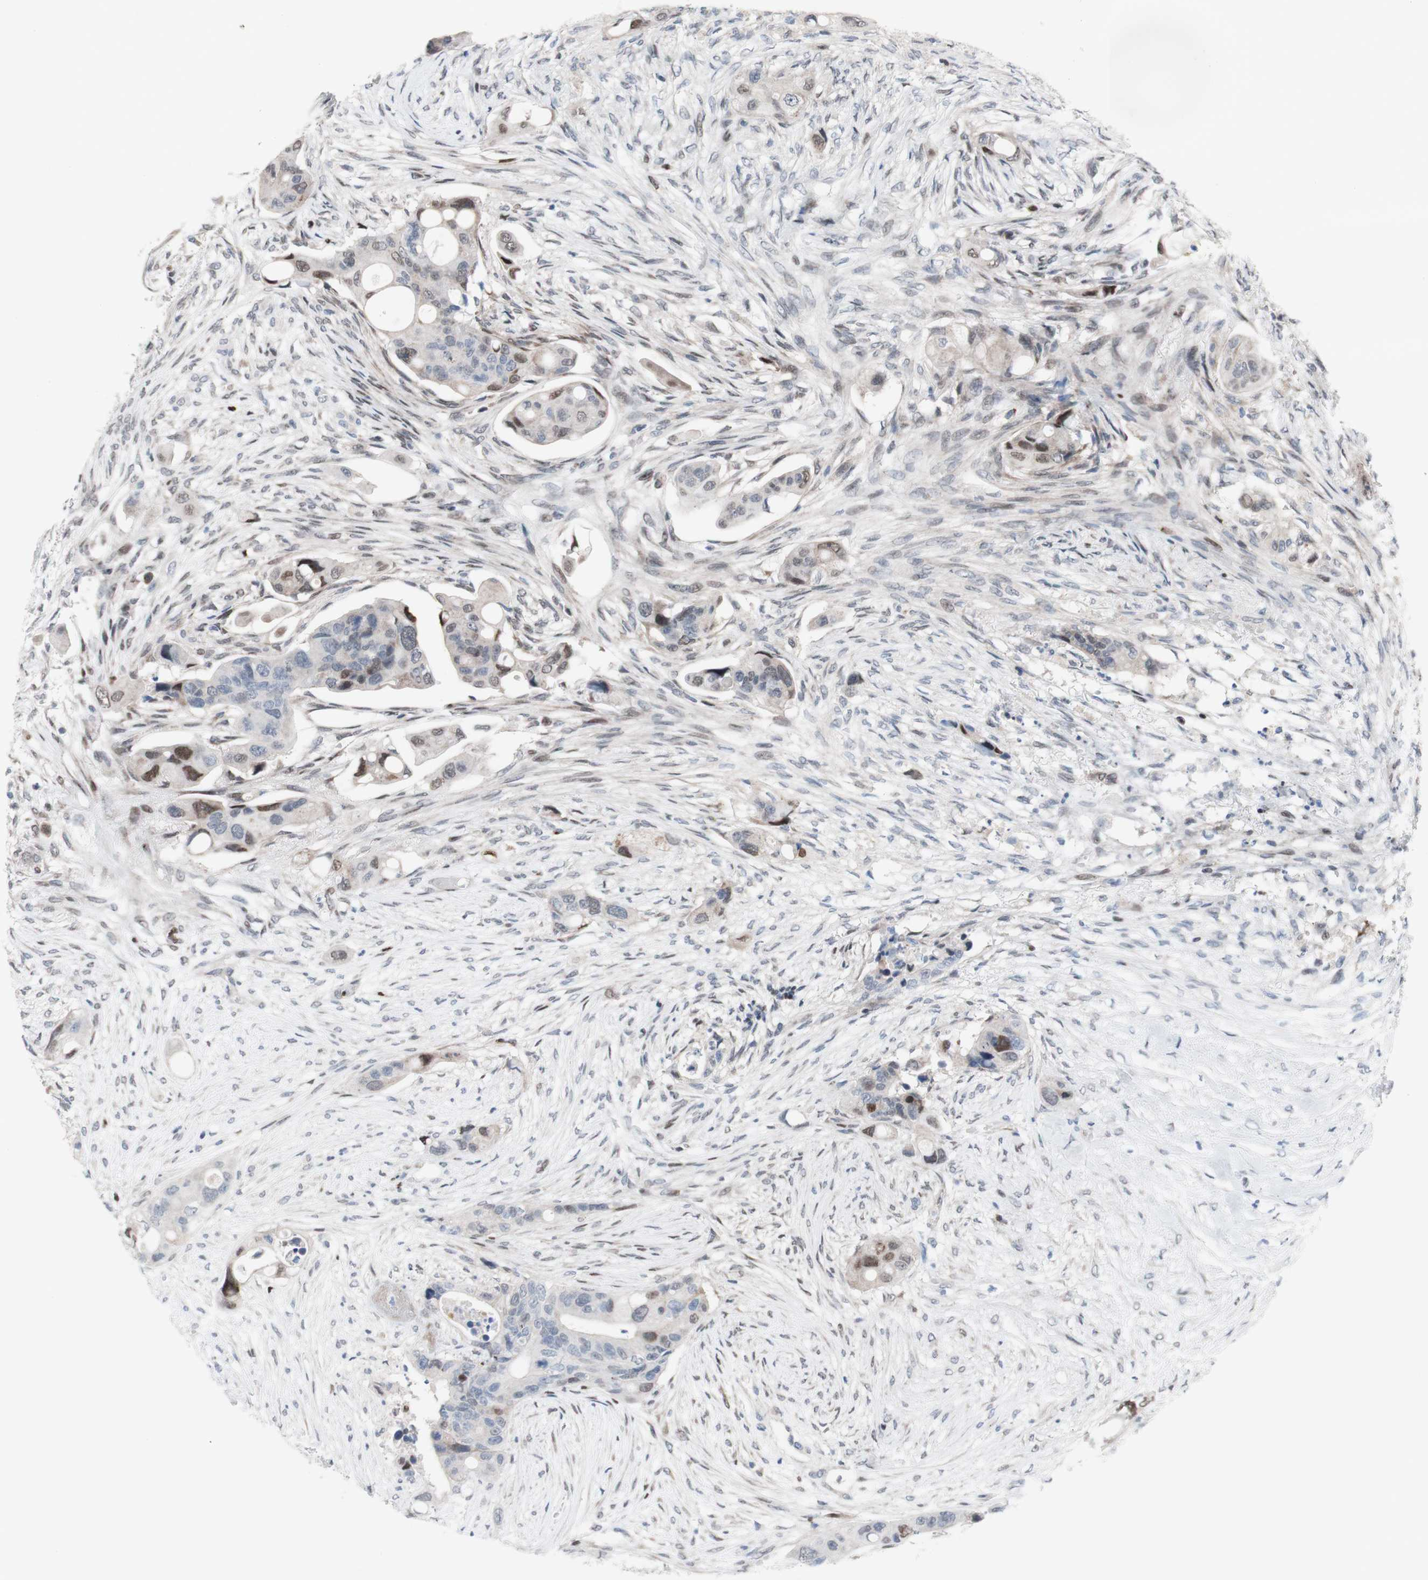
{"staining": {"intensity": "weak", "quantity": "<25%", "location": "nuclear"}, "tissue": "colorectal cancer", "cell_type": "Tumor cells", "image_type": "cancer", "snomed": [{"axis": "morphology", "description": "Adenocarcinoma, NOS"}, {"axis": "topography", "description": "Colon"}], "caption": "Tumor cells show no significant protein expression in colorectal cancer.", "gene": "PHTF2", "patient": {"sex": "female", "age": 57}}